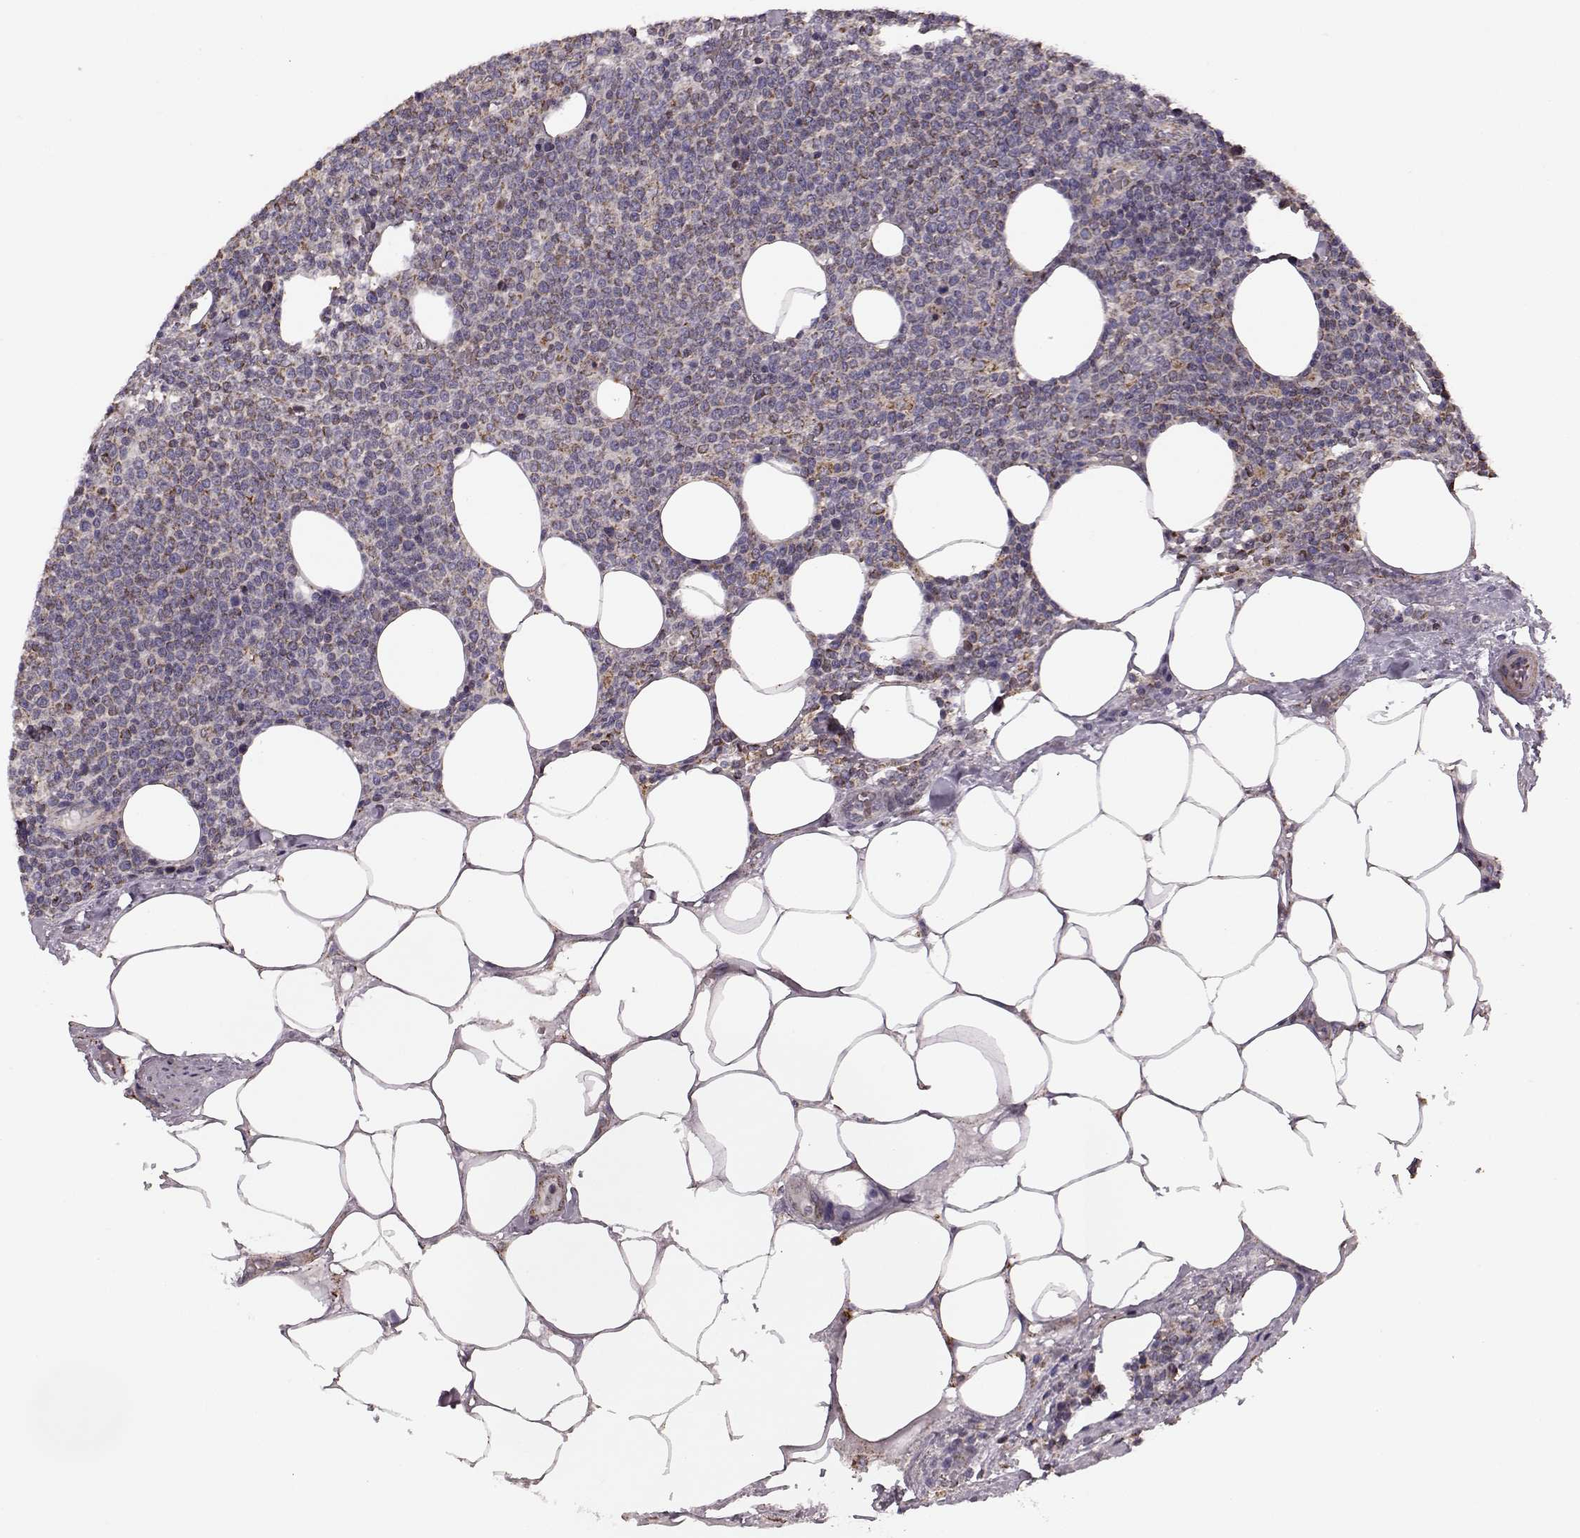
{"staining": {"intensity": "weak", "quantity": "<25%", "location": "cytoplasmic/membranous"}, "tissue": "lymphoma", "cell_type": "Tumor cells", "image_type": "cancer", "snomed": [{"axis": "morphology", "description": "Malignant lymphoma, non-Hodgkin's type, High grade"}, {"axis": "topography", "description": "Lymph node"}], "caption": "DAB immunohistochemical staining of high-grade malignant lymphoma, non-Hodgkin's type exhibits no significant staining in tumor cells.", "gene": "PUDP", "patient": {"sex": "male", "age": 61}}